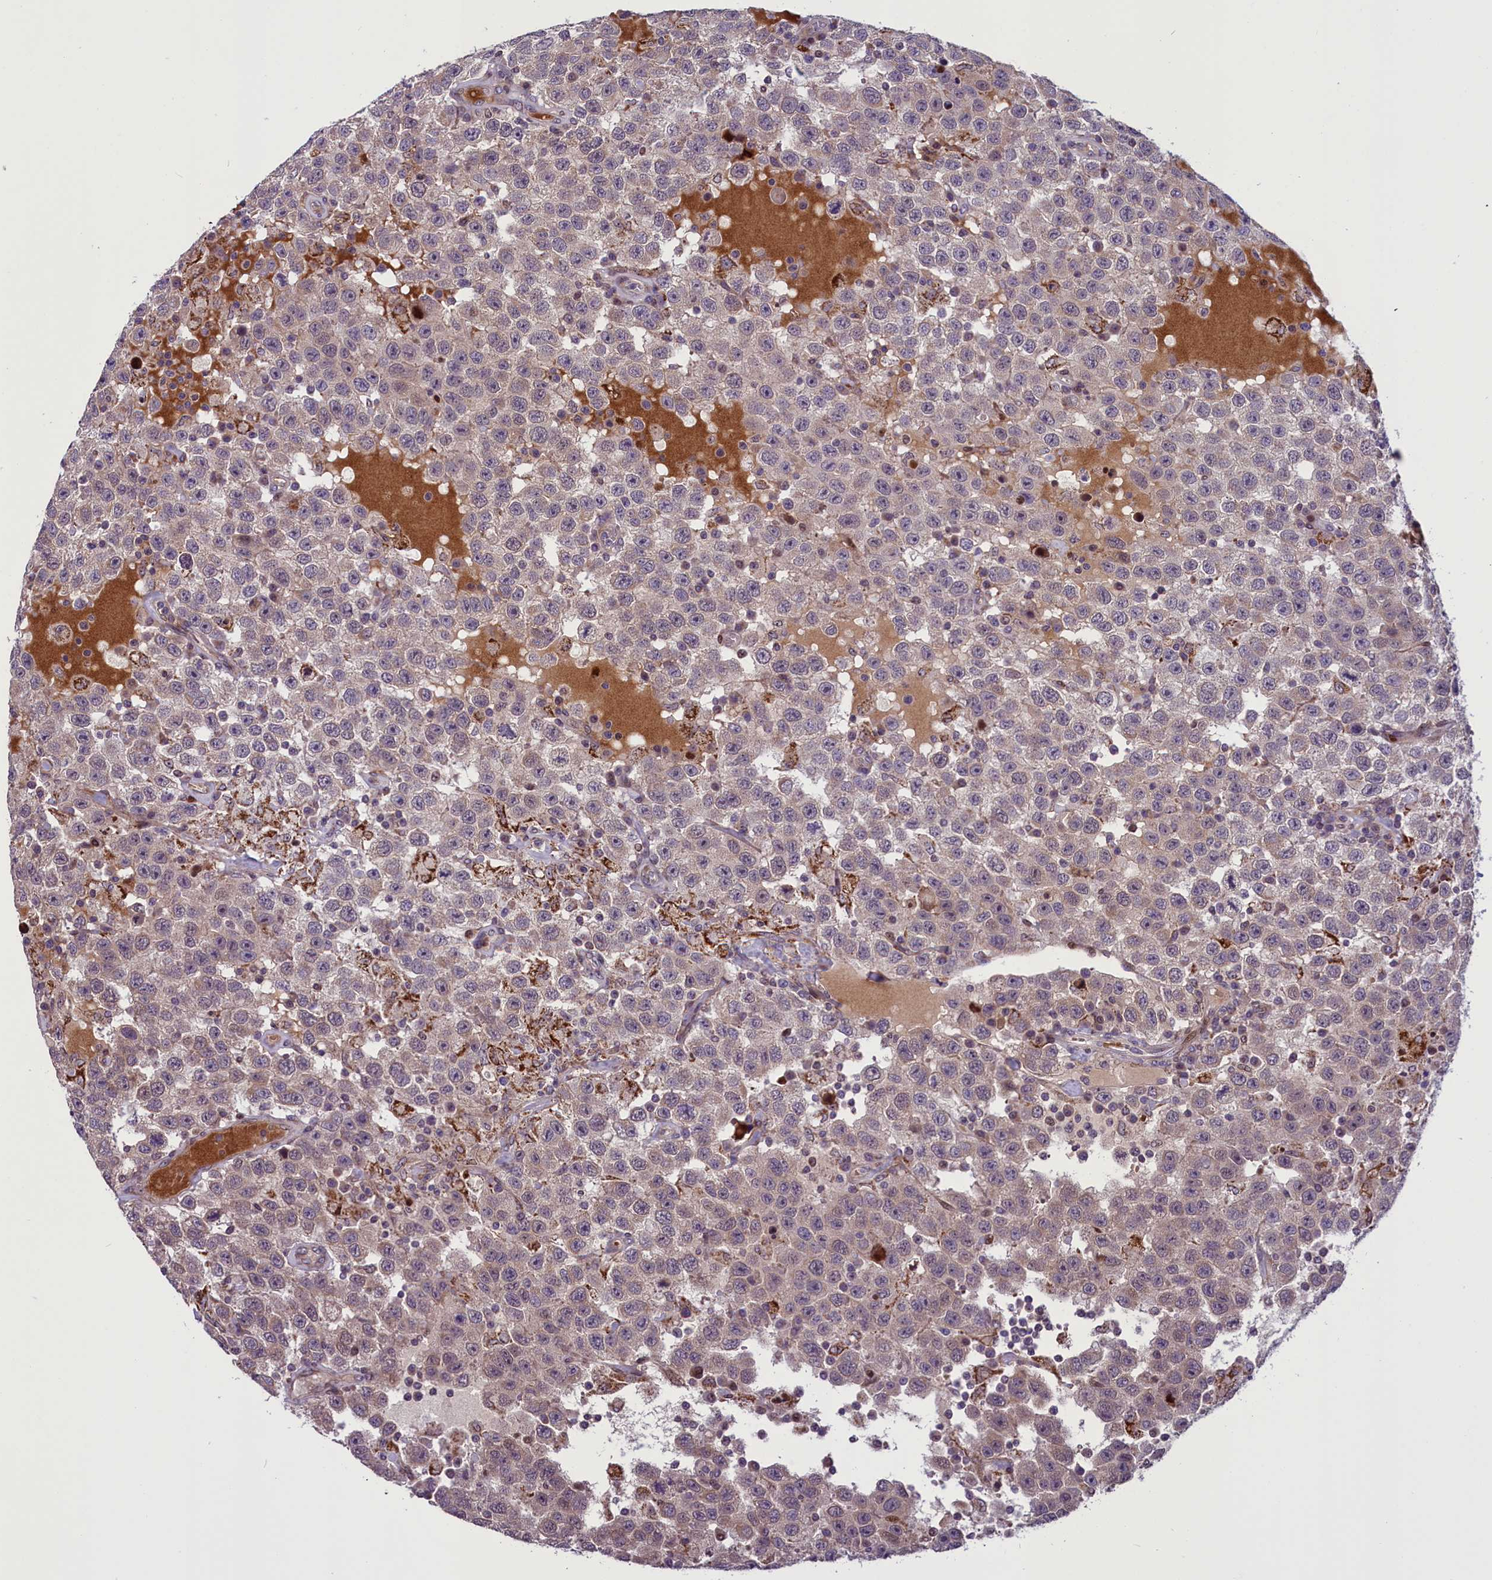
{"staining": {"intensity": "weak", "quantity": "<25%", "location": "cytoplasmic/membranous"}, "tissue": "testis cancer", "cell_type": "Tumor cells", "image_type": "cancer", "snomed": [{"axis": "morphology", "description": "Seminoma, NOS"}, {"axis": "topography", "description": "Testis"}], "caption": "Photomicrograph shows no protein positivity in tumor cells of testis cancer (seminoma) tissue.", "gene": "MIEF2", "patient": {"sex": "male", "age": 41}}